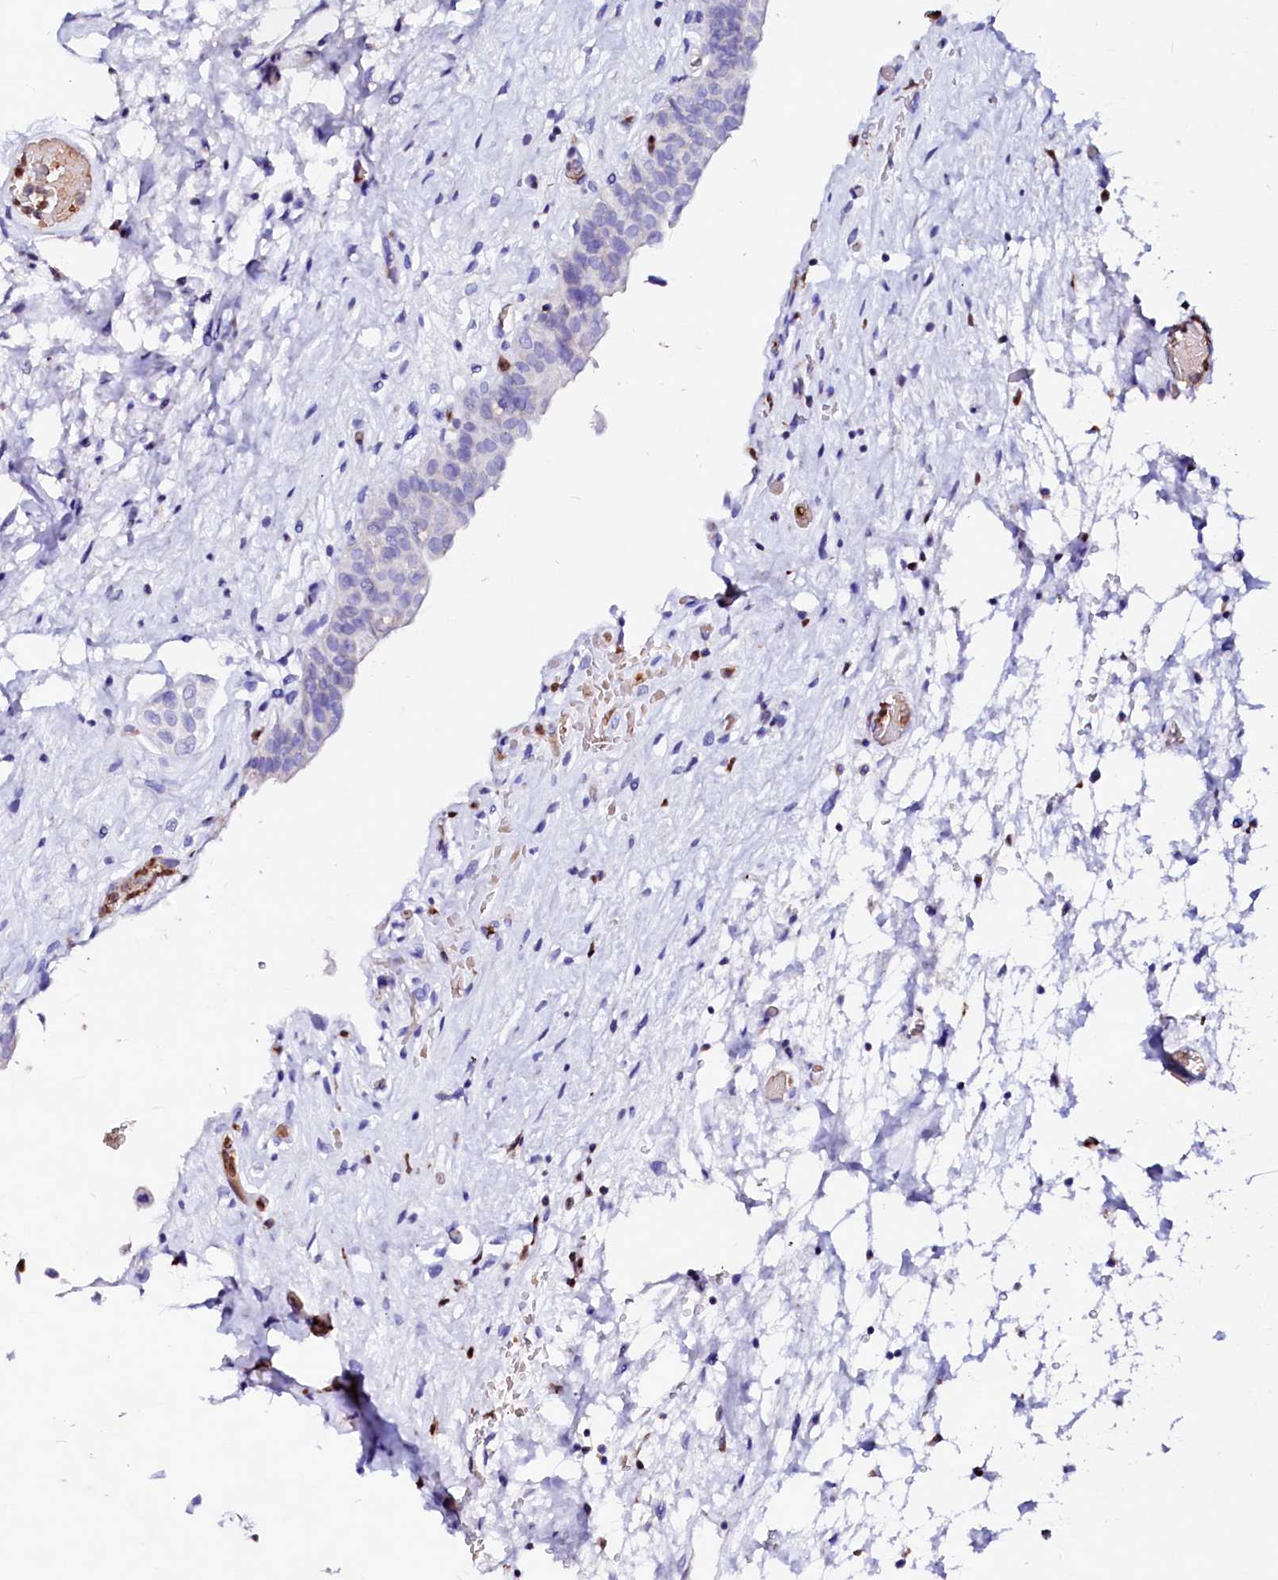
{"staining": {"intensity": "negative", "quantity": "none", "location": "none"}, "tissue": "urinary bladder", "cell_type": "Urothelial cells", "image_type": "normal", "snomed": [{"axis": "morphology", "description": "Normal tissue, NOS"}, {"axis": "topography", "description": "Urinary bladder"}], "caption": "Urinary bladder was stained to show a protein in brown. There is no significant positivity in urothelial cells. Brightfield microscopy of immunohistochemistry stained with DAB (brown) and hematoxylin (blue), captured at high magnification.", "gene": "RAB27A", "patient": {"sex": "male", "age": 74}}